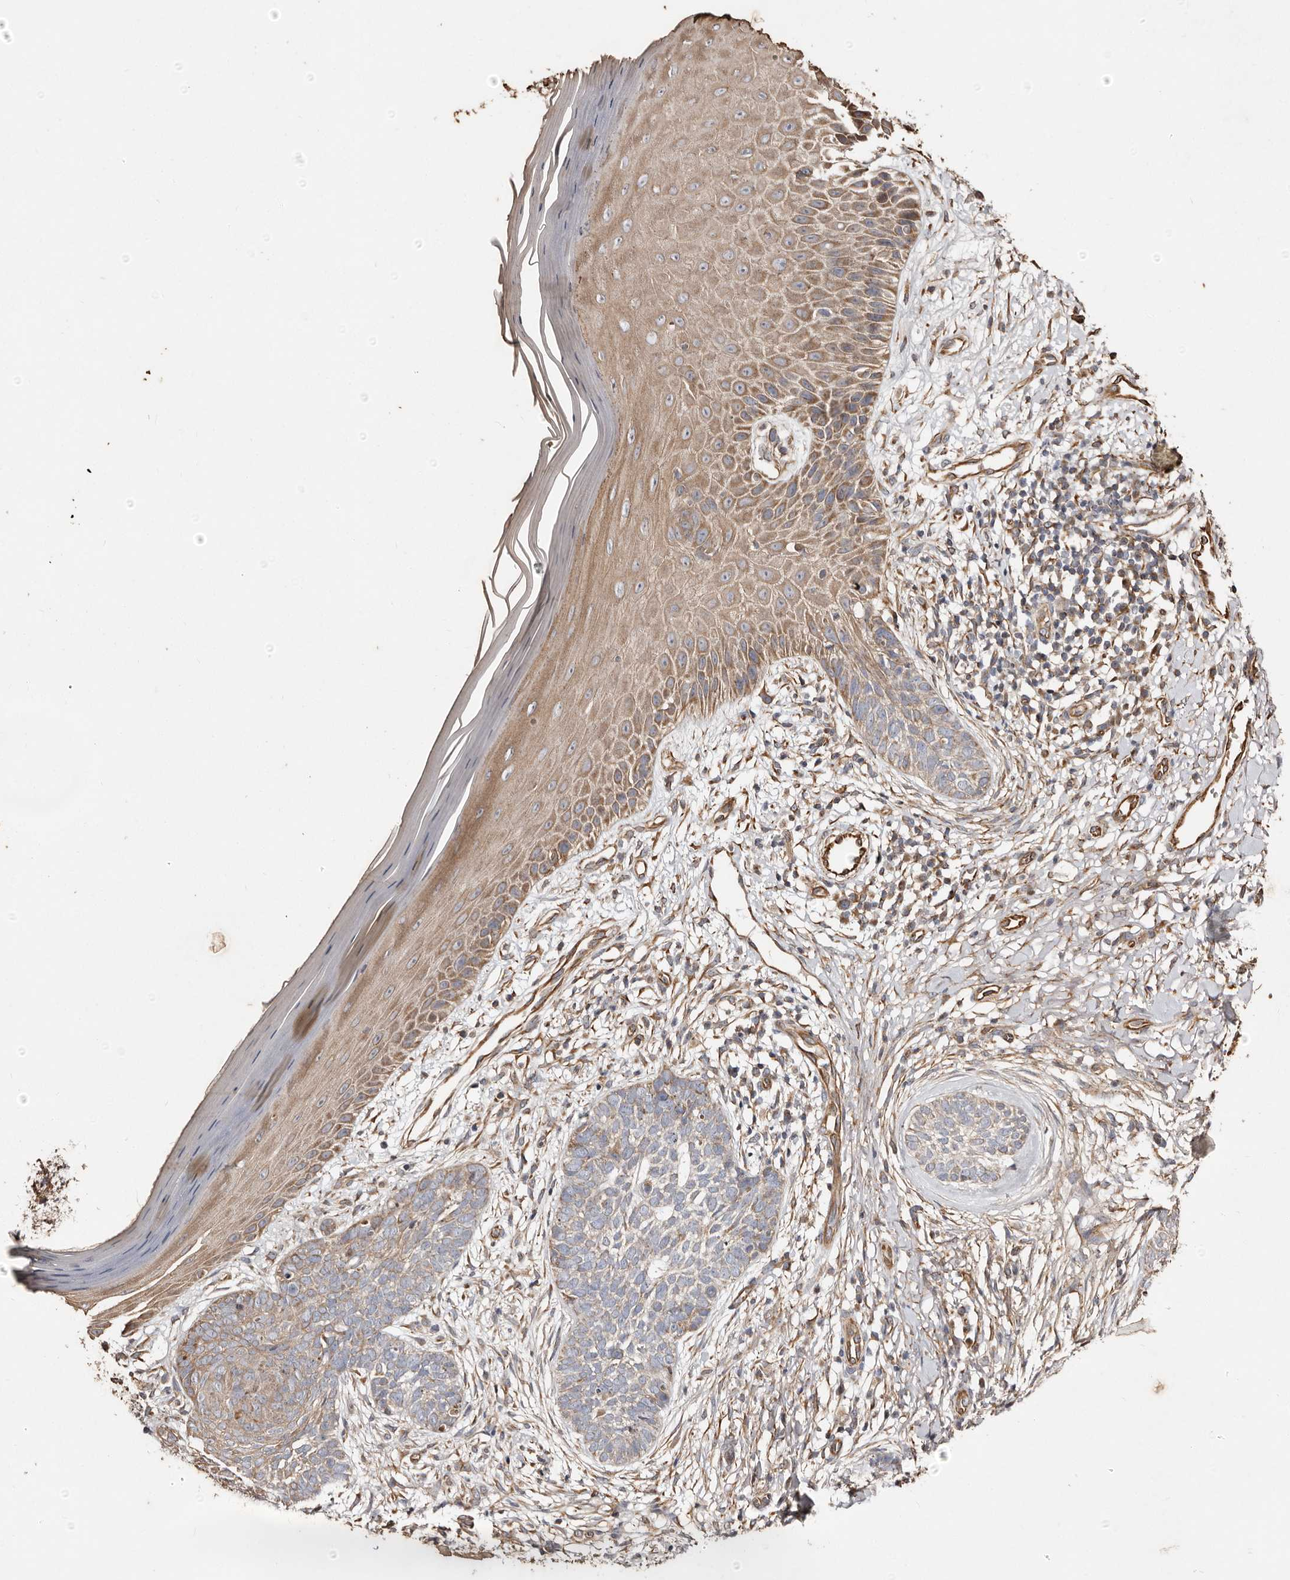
{"staining": {"intensity": "weak", "quantity": "25%-75%", "location": "cytoplasmic/membranous"}, "tissue": "skin cancer", "cell_type": "Tumor cells", "image_type": "cancer", "snomed": [{"axis": "morphology", "description": "Normal tissue, NOS"}, {"axis": "morphology", "description": "Basal cell carcinoma"}, {"axis": "topography", "description": "Skin"}], "caption": "Immunohistochemistry (IHC) photomicrograph of neoplastic tissue: basal cell carcinoma (skin) stained using IHC reveals low levels of weak protein expression localized specifically in the cytoplasmic/membranous of tumor cells, appearing as a cytoplasmic/membranous brown color.", "gene": "MACC1", "patient": {"sex": "male", "age": 67}}